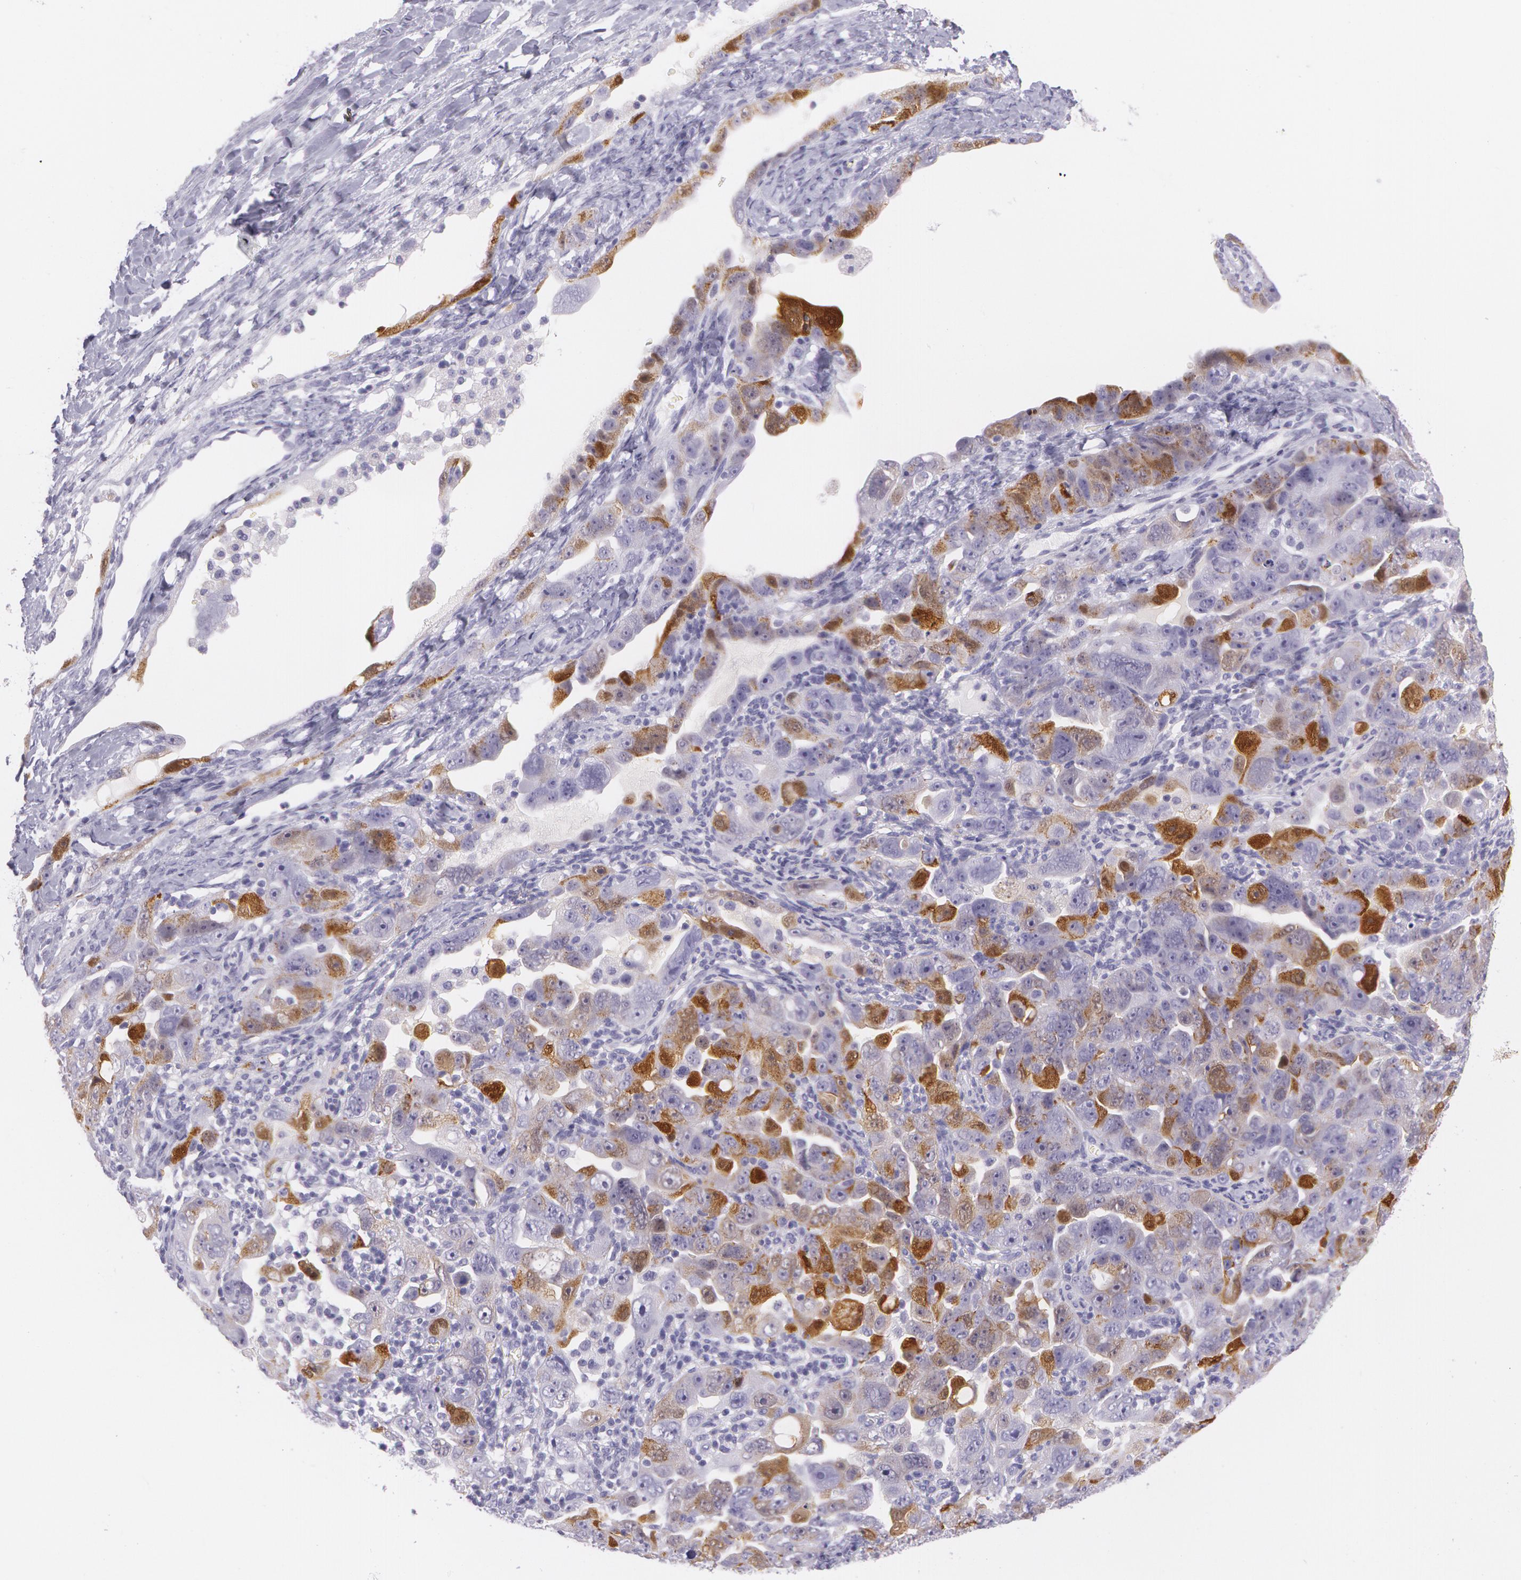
{"staining": {"intensity": "moderate", "quantity": "25%-75%", "location": "cytoplasmic/membranous"}, "tissue": "ovarian cancer", "cell_type": "Tumor cells", "image_type": "cancer", "snomed": [{"axis": "morphology", "description": "Cystadenocarcinoma, serous, NOS"}, {"axis": "topography", "description": "Ovary"}], "caption": "Moderate cytoplasmic/membranous protein staining is present in about 25%-75% of tumor cells in serous cystadenocarcinoma (ovarian).", "gene": "SNCG", "patient": {"sex": "female", "age": 66}}